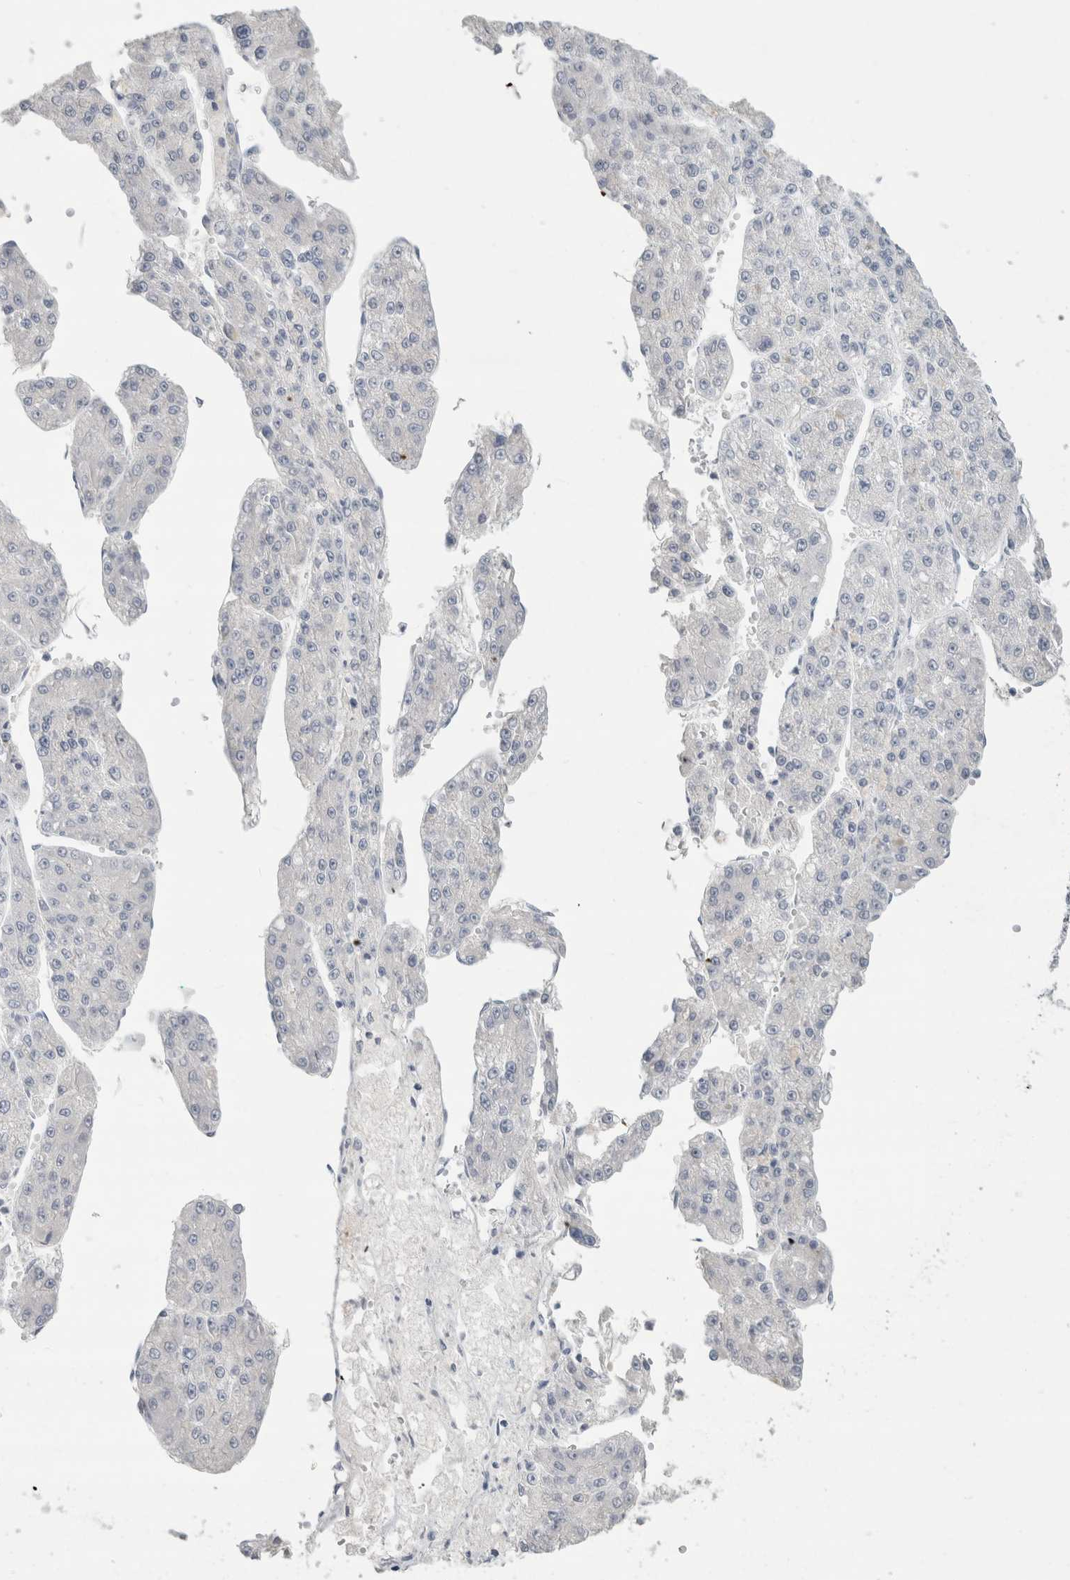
{"staining": {"intensity": "negative", "quantity": "none", "location": "none"}, "tissue": "liver cancer", "cell_type": "Tumor cells", "image_type": "cancer", "snomed": [{"axis": "morphology", "description": "Carcinoma, Hepatocellular, NOS"}, {"axis": "topography", "description": "Liver"}], "caption": "Immunohistochemical staining of human liver cancer displays no significant expression in tumor cells.", "gene": "SLC6A1", "patient": {"sex": "female", "age": 73}}